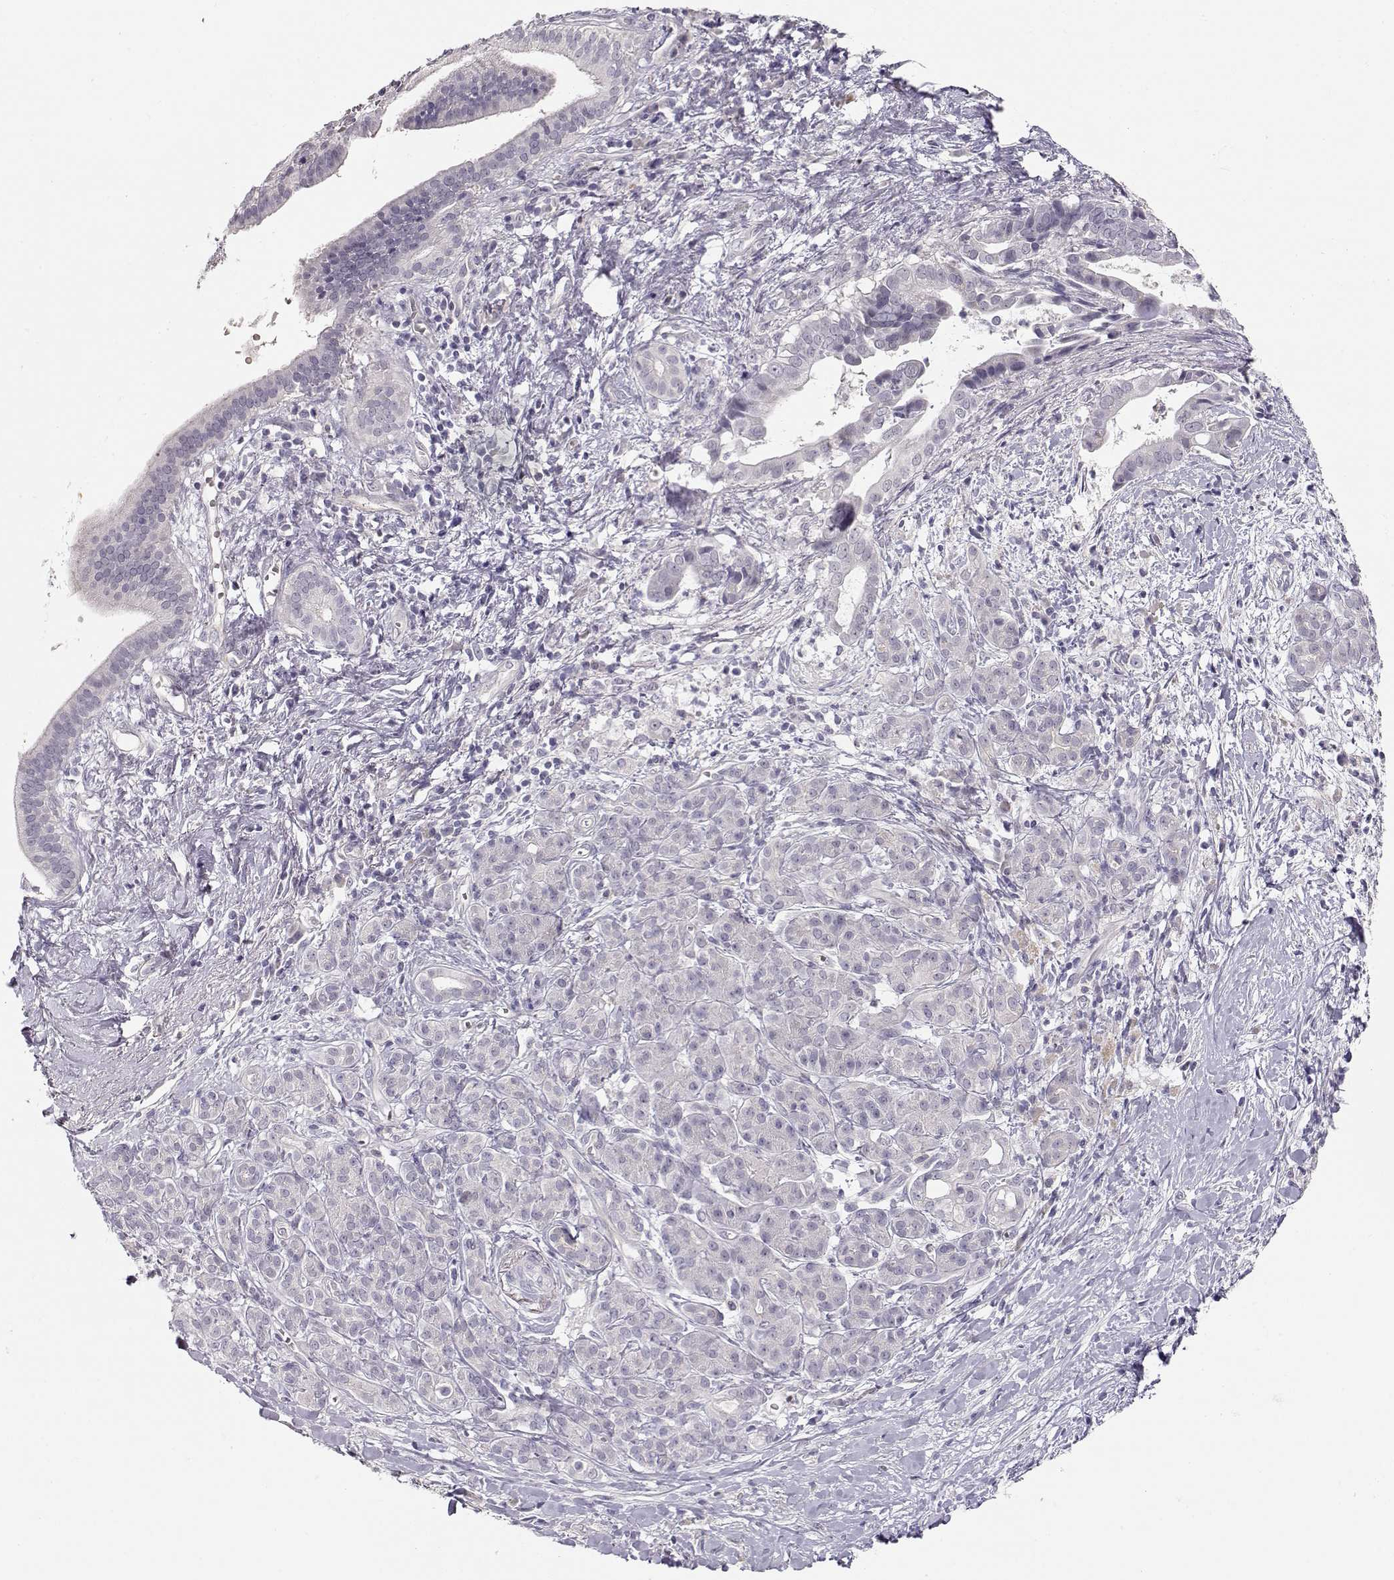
{"staining": {"intensity": "negative", "quantity": "none", "location": "none"}, "tissue": "pancreatic cancer", "cell_type": "Tumor cells", "image_type": "cancer", "snomed": [{"axis": "morphology", "description": "Adenocarcinoma, NOS"}, {"axis": "topography", "description": "Pancreas"}], "caption": "This is an immunohistochemistry (IHC) histopathology image of pancreatic cancer (adenocarcinoma). There is no positivity in tumor cells.", "gene": "TTC26", "patient": {"sex": "male", "age": 61}}